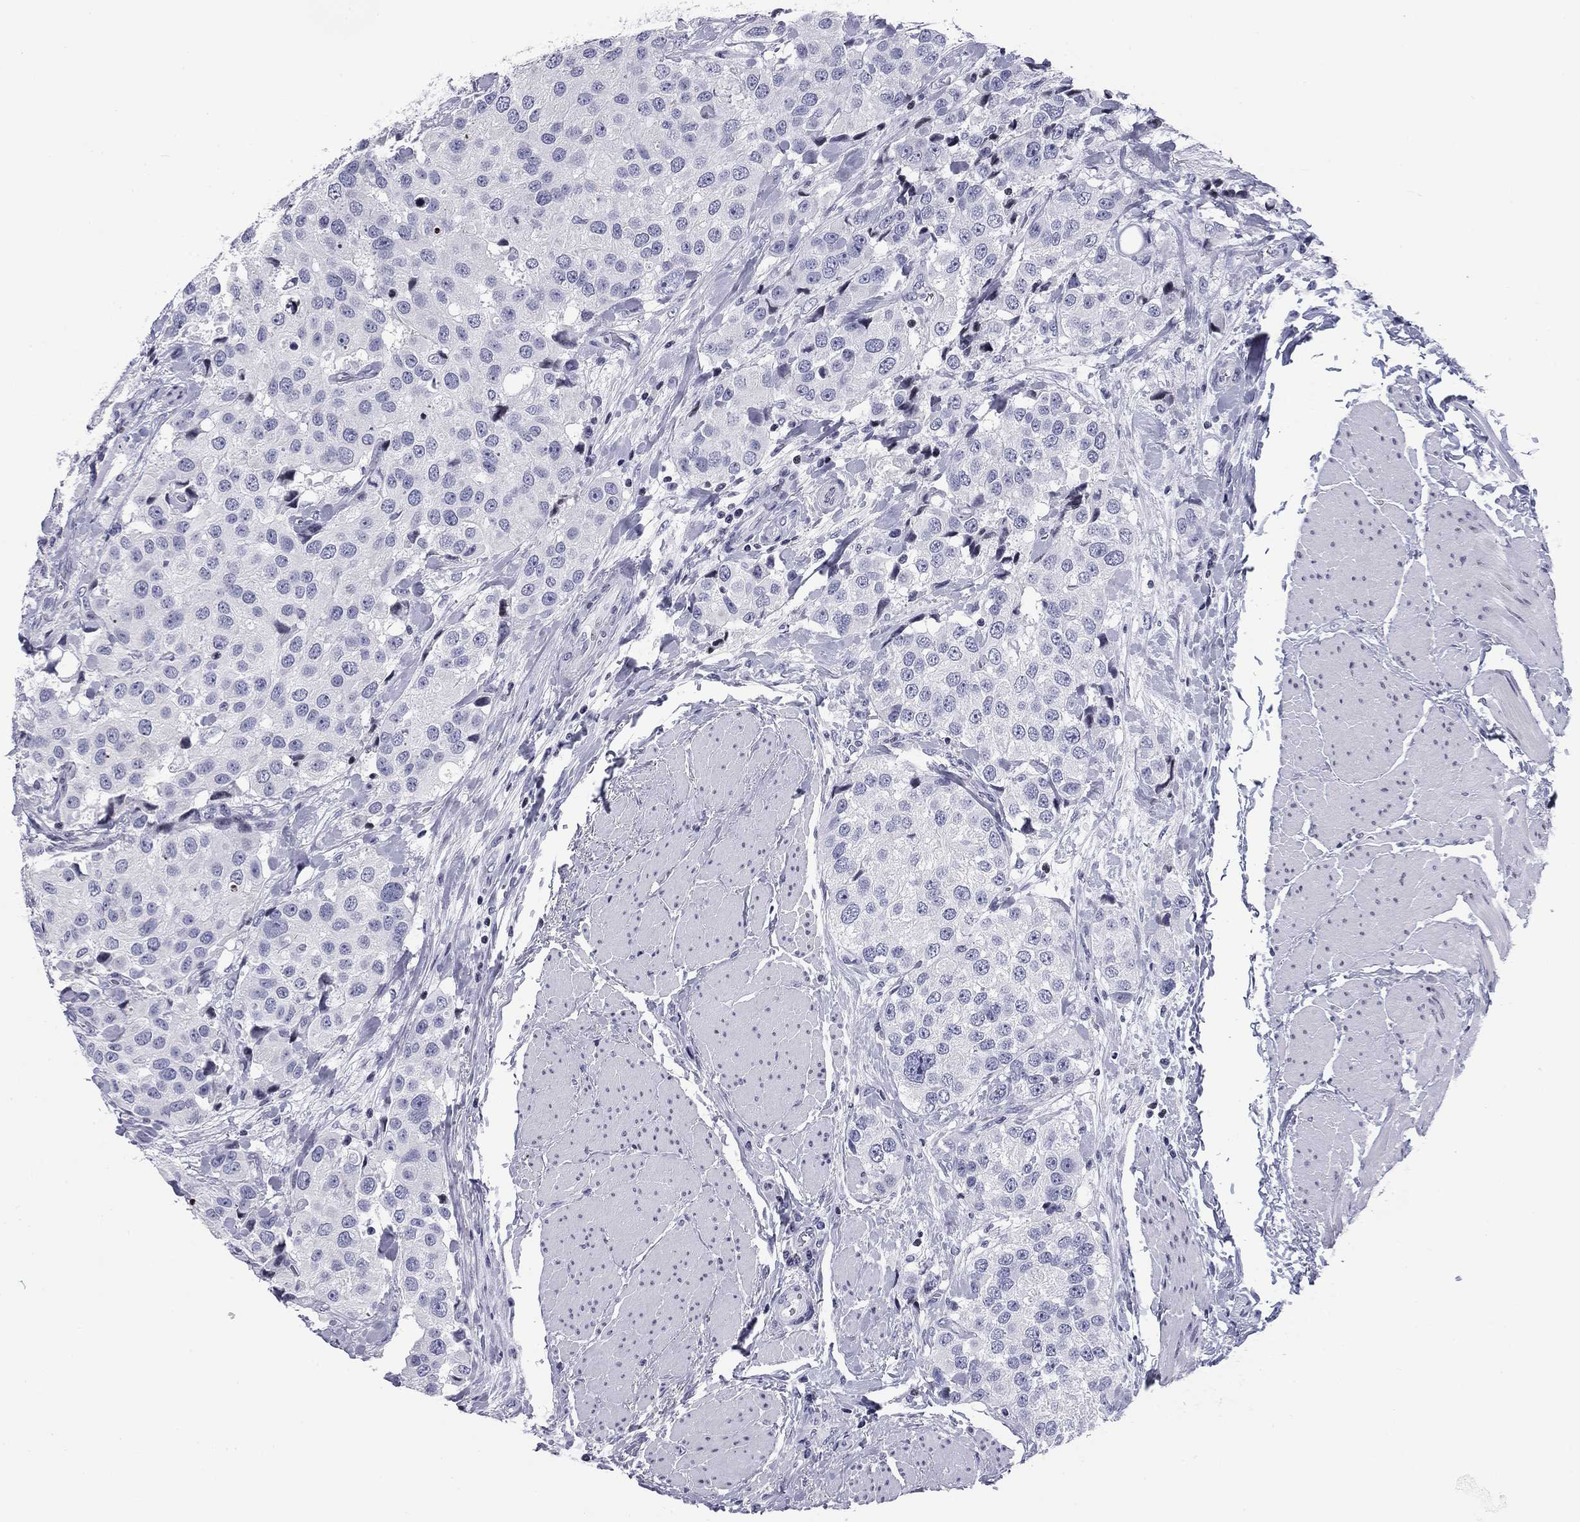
{"staining": {"intensity": "negative", "quantity": "none", "location": "none"}, "tissue": "urothelial cancer", "cell_type": "Tumor cells", "image_type": "cancer", "snomed": [{"axis": "morphology", "description": "Urothelial carcinoma, High grade"}, {"axis": "topography", "description": "Urinary bladder"}], "caption": "High power microscopy photomicrograph of an IHC histopathology image of high-grade urothelial carcinoma, revealing no significant positivity in tumor cells.", "gene": "CCDC144A", "patient": {"sex": "female", "age": 64}}